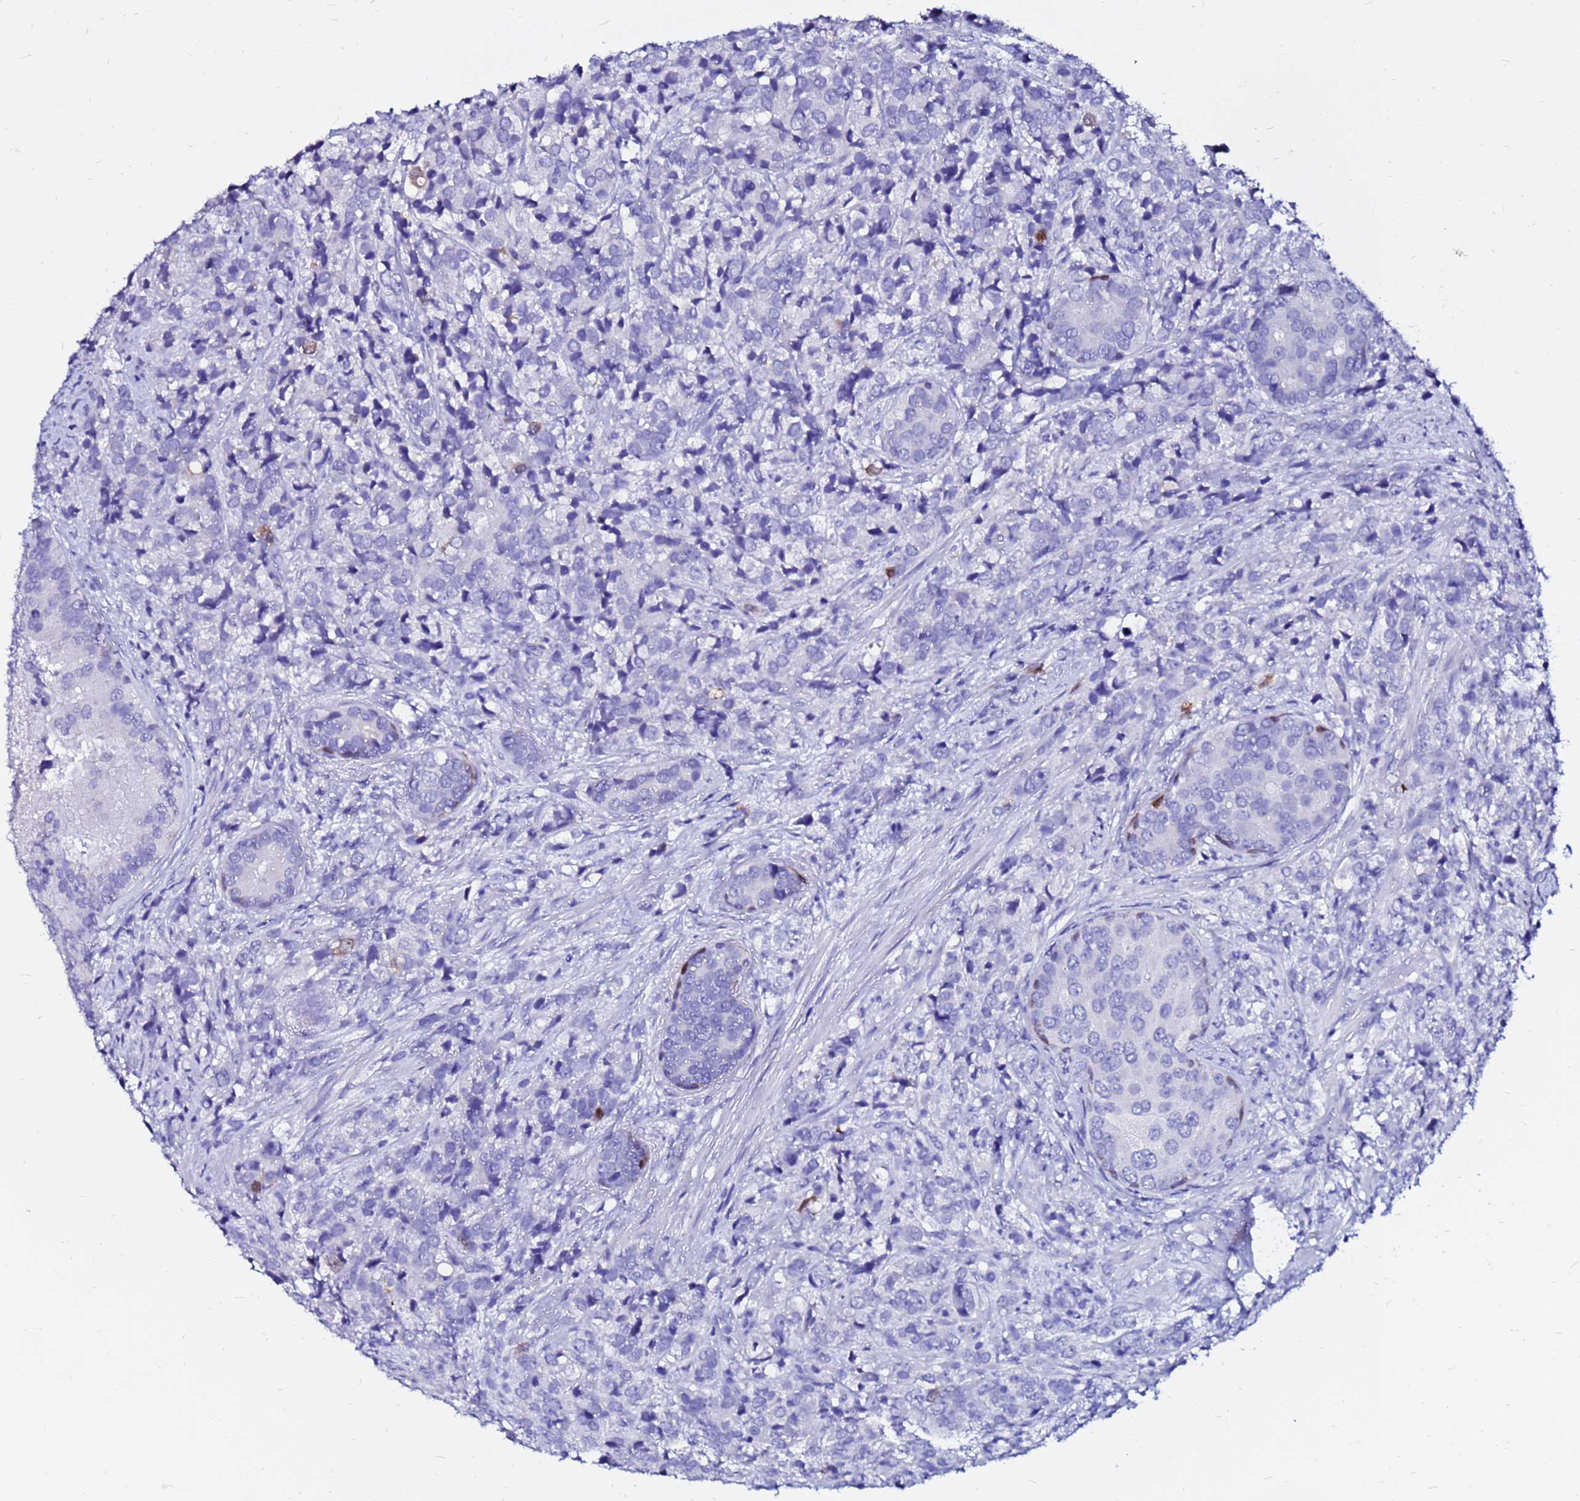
{"staining": {"intensity": "negative", "quantity": "none", "location": "none"}, "tissue": "prostate cancer", "cell_type": "Tumor cells", "image_type": "cancer", "snomed": [{"axis": "morphology", "description": "Adenocarcinoma, High grade"}, {"axis": "topography", "description": "Prostate"}], "caption": "Tumor cells are negative for protein expression in human prostate cancer. The staining was performed using DAB (3,3'-diaminobenzidine) to visualize the protein expression in brown, while the nuclei were stained in blue with hematoxylin (Magnification: 20x).", "gene": "PPP1R14C", "patient": {"sex": "male", "age": 62}}